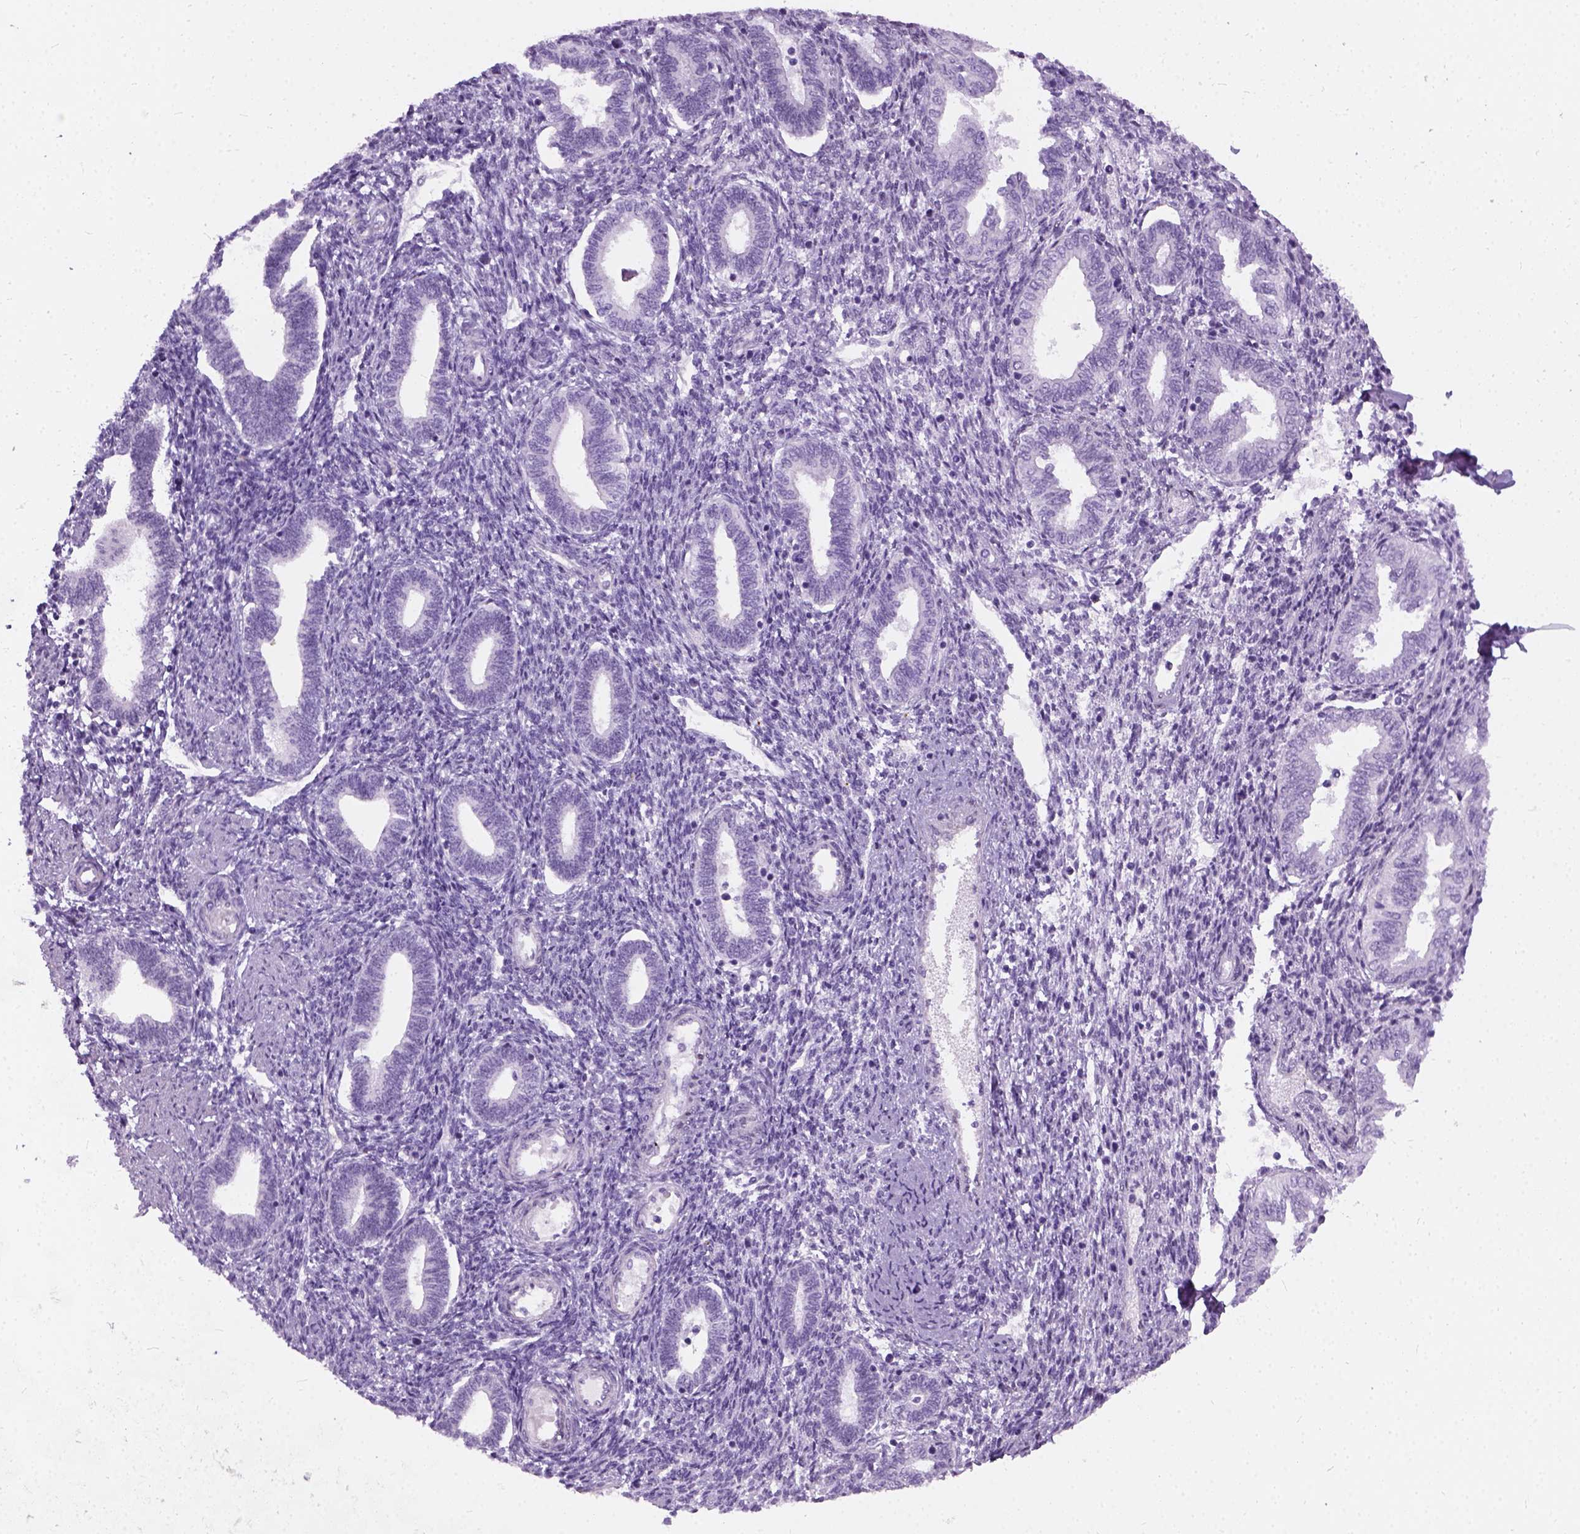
{"staining": {"intensity": "negative", "quantity": "none", "location": "none"}, "tissue": "endometrium", "cell_type": "Cells in endometrial stroma", "image_type": "normal", "snomed": [{"axis": "morphology", "description": "Normal tissue, NOS"}, {"axis": "topography", "description": "Endometrium"}], "caption": "High power microscopy micrograph of an immunohistochemistry (IHC) histopathology image of unremarkable endometrium, revealing no significant expression in cells in endometrial stroma.", "gene": "AXDND1", "patient": {"sex": "female", "age": 42}}